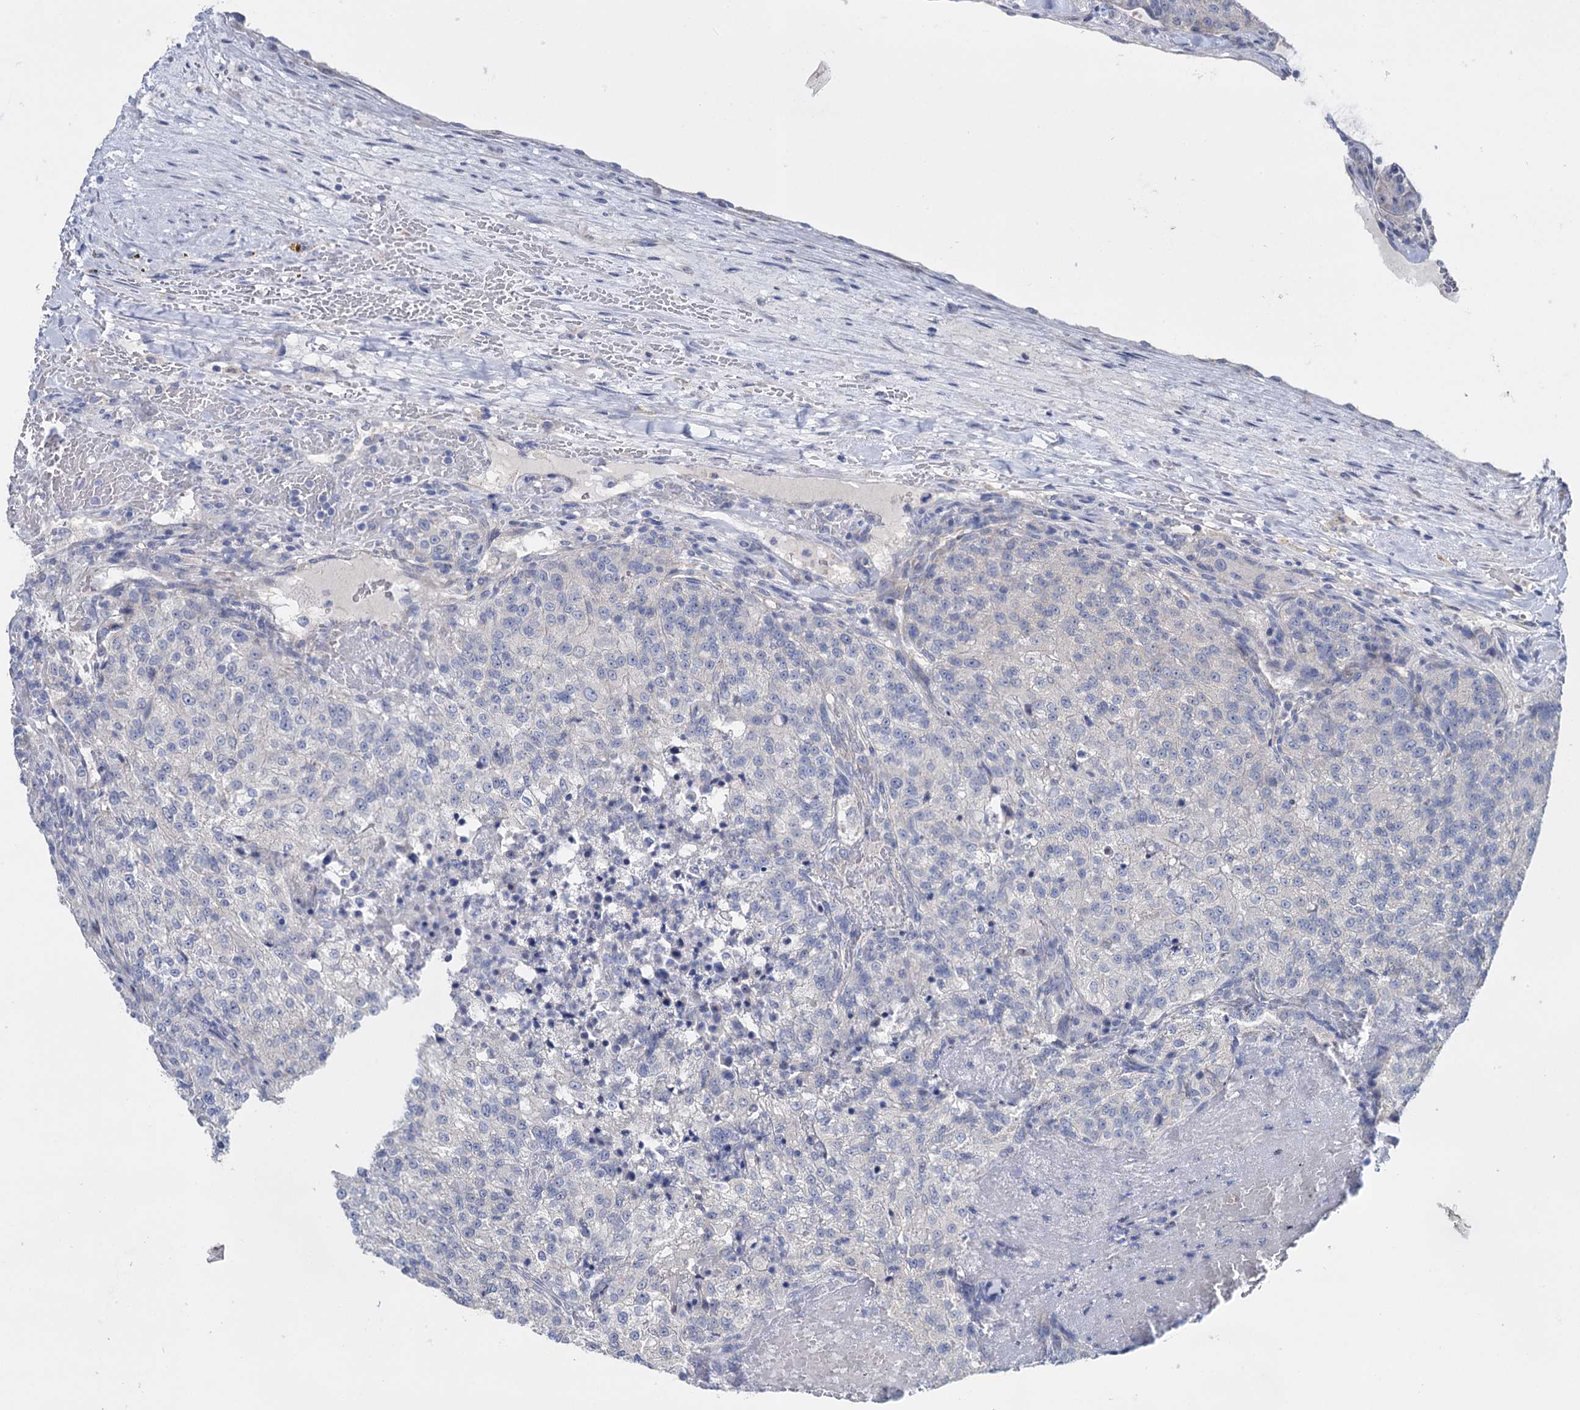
{"staining": {"intensity": "negative", "quantity": "none", "location": "none"}, "tissue": "renal cancer", "cell_type": "Tumor cells", "image_type": "cancer", "snomed": [{"axis": "morphology", "description": "Adenocarcinoma, NOS"}, {"axis": "topography", "description": "Kidney"}], "caption": "Tumor cells show no significant expression in renal cancer (adenocarcinoma).", "gene": "GSTM2", "patient": {"sex": "female", "age": 63}}